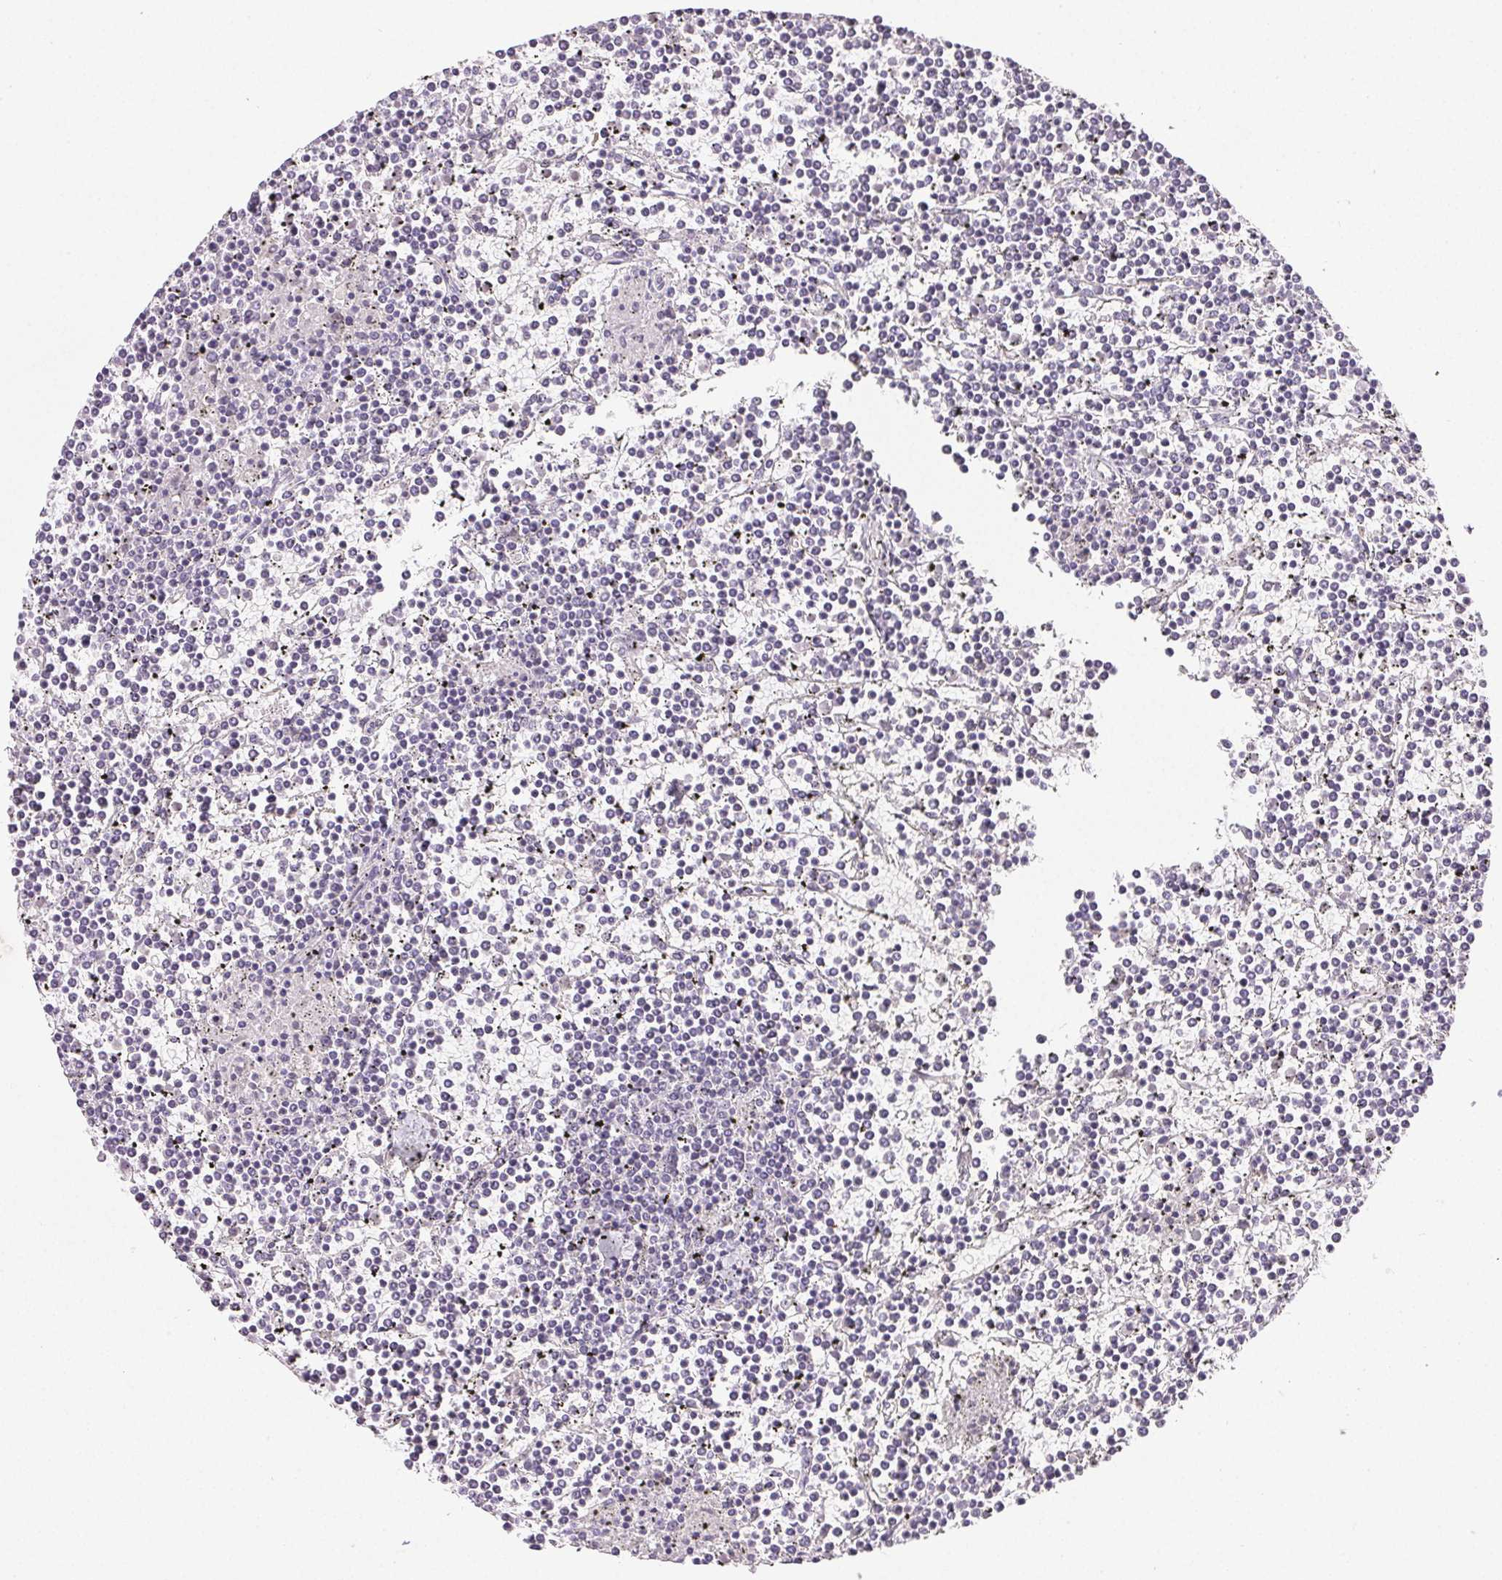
{"staining": {"intensity": "negative", "quantity": "none", "location": "none"}, "tissue": "lymphoma", "cell_type": "Tumor cells", "image_type": "cancer", "snomed": [{"axis": "morphology", "description": "Malignant lymphoma, non-Hodgkin's type, Low grade"}, {"axis": "topography", "description": "Spleen"}], "caption": "High magnification brightfield microscopy of lymphoma stained with DAB (3,3'-diaminobenzidine) (brown) and counterstained with hematoxylin (blue): tumor cells show no significant staining. (DAB (3,3'-diaminobenzidine) IHC, high magnification).", "gene": "PLCB1", "patient": {"sex": "female", "age": 19}}